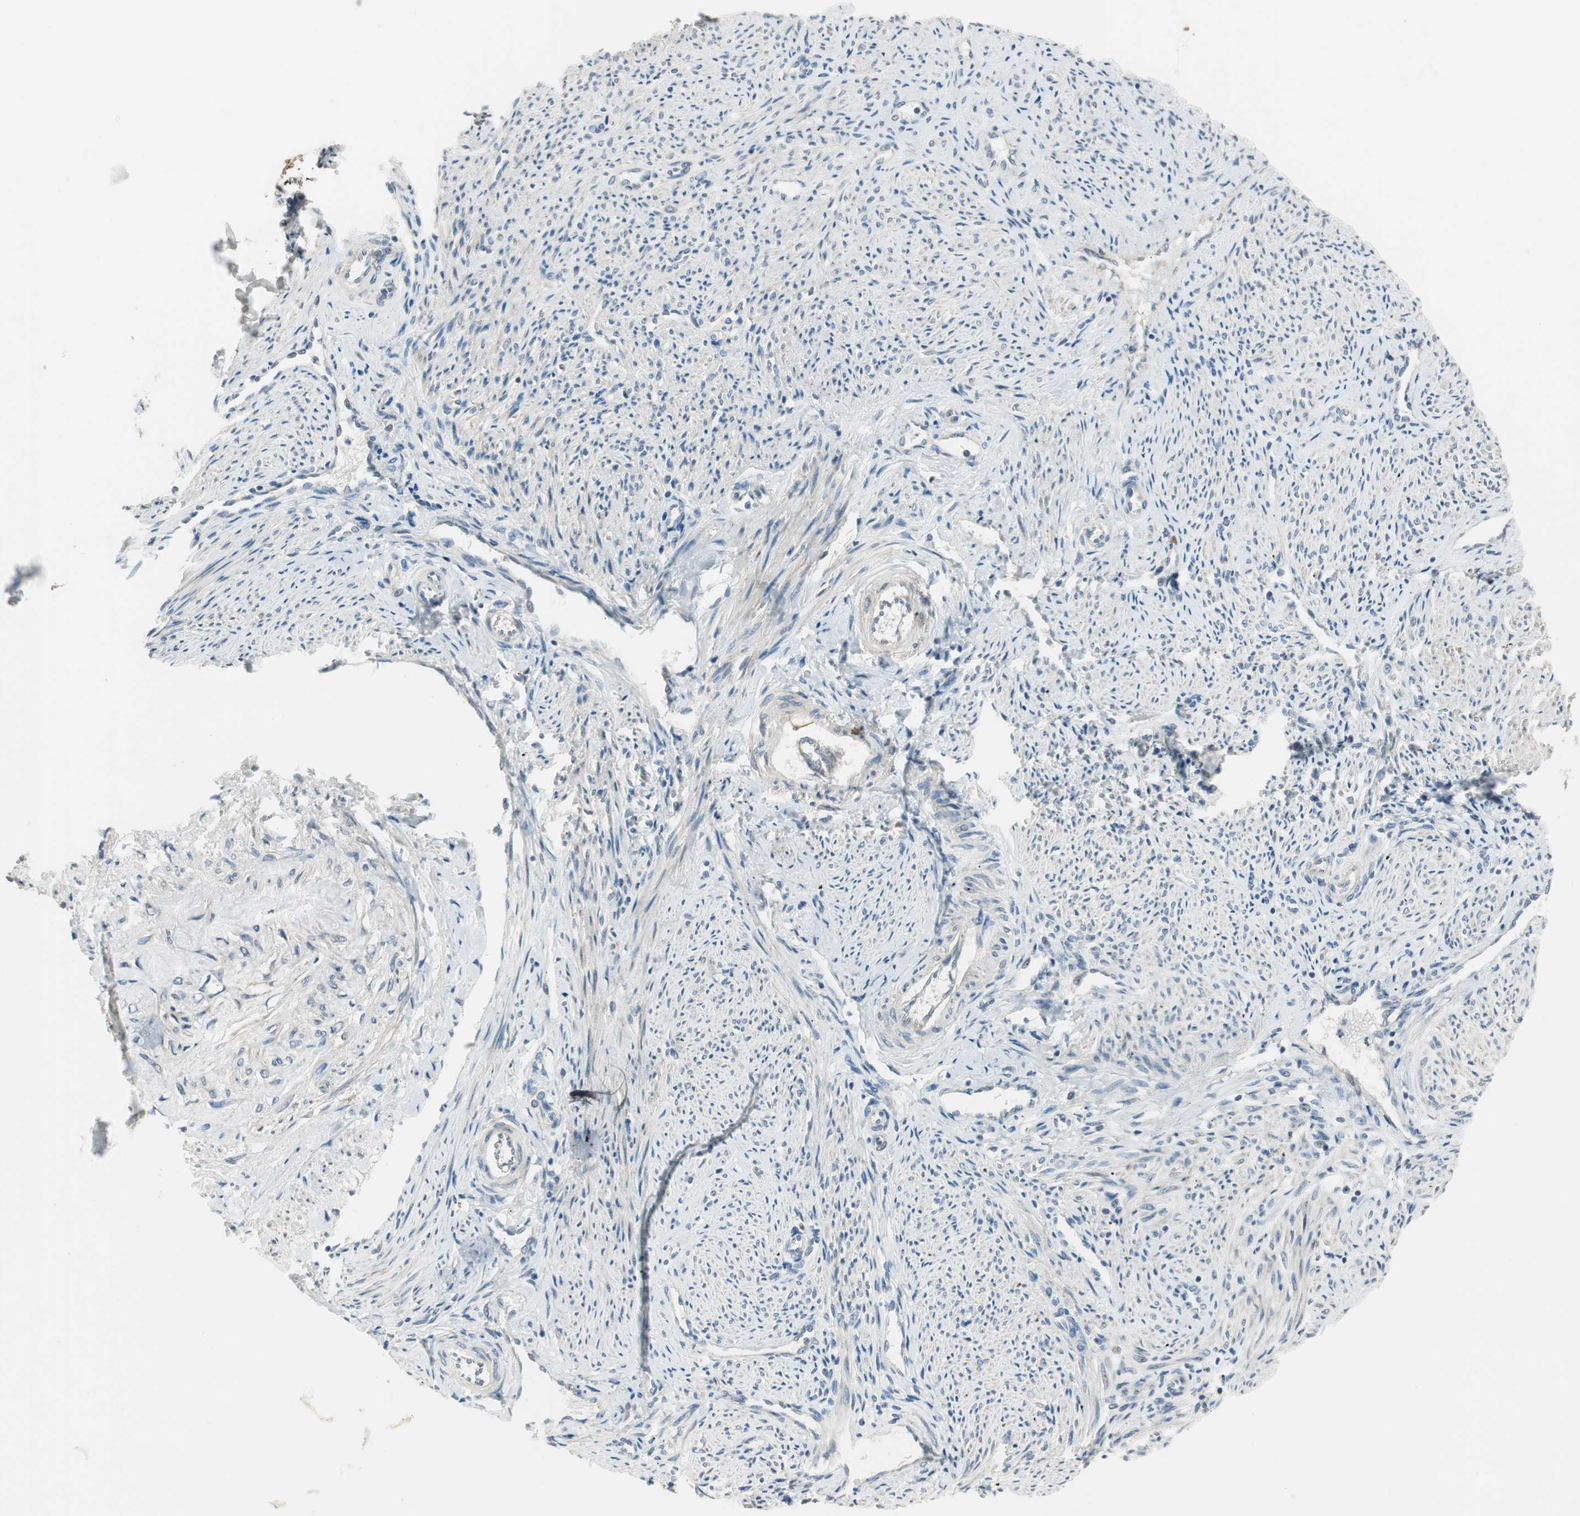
{"staining": {"intensity": "negative", "quantity": "none", "location": "none"}, "tissue": "endometrium", "cell_type": "Cells in endometrial stroma", "image_type": "normal", "snomed": [{"axis": "morphology", "description": "Normal tissue, NOS"}, {"axis": "topography", "description": "Endometrium"}], "caption": "The histopathology image shows no staining of cells in endometrial stroma in unremarkable endometrium.", "gene": "PCDHB15", "patient": {"sex": "female", "age": 42}}